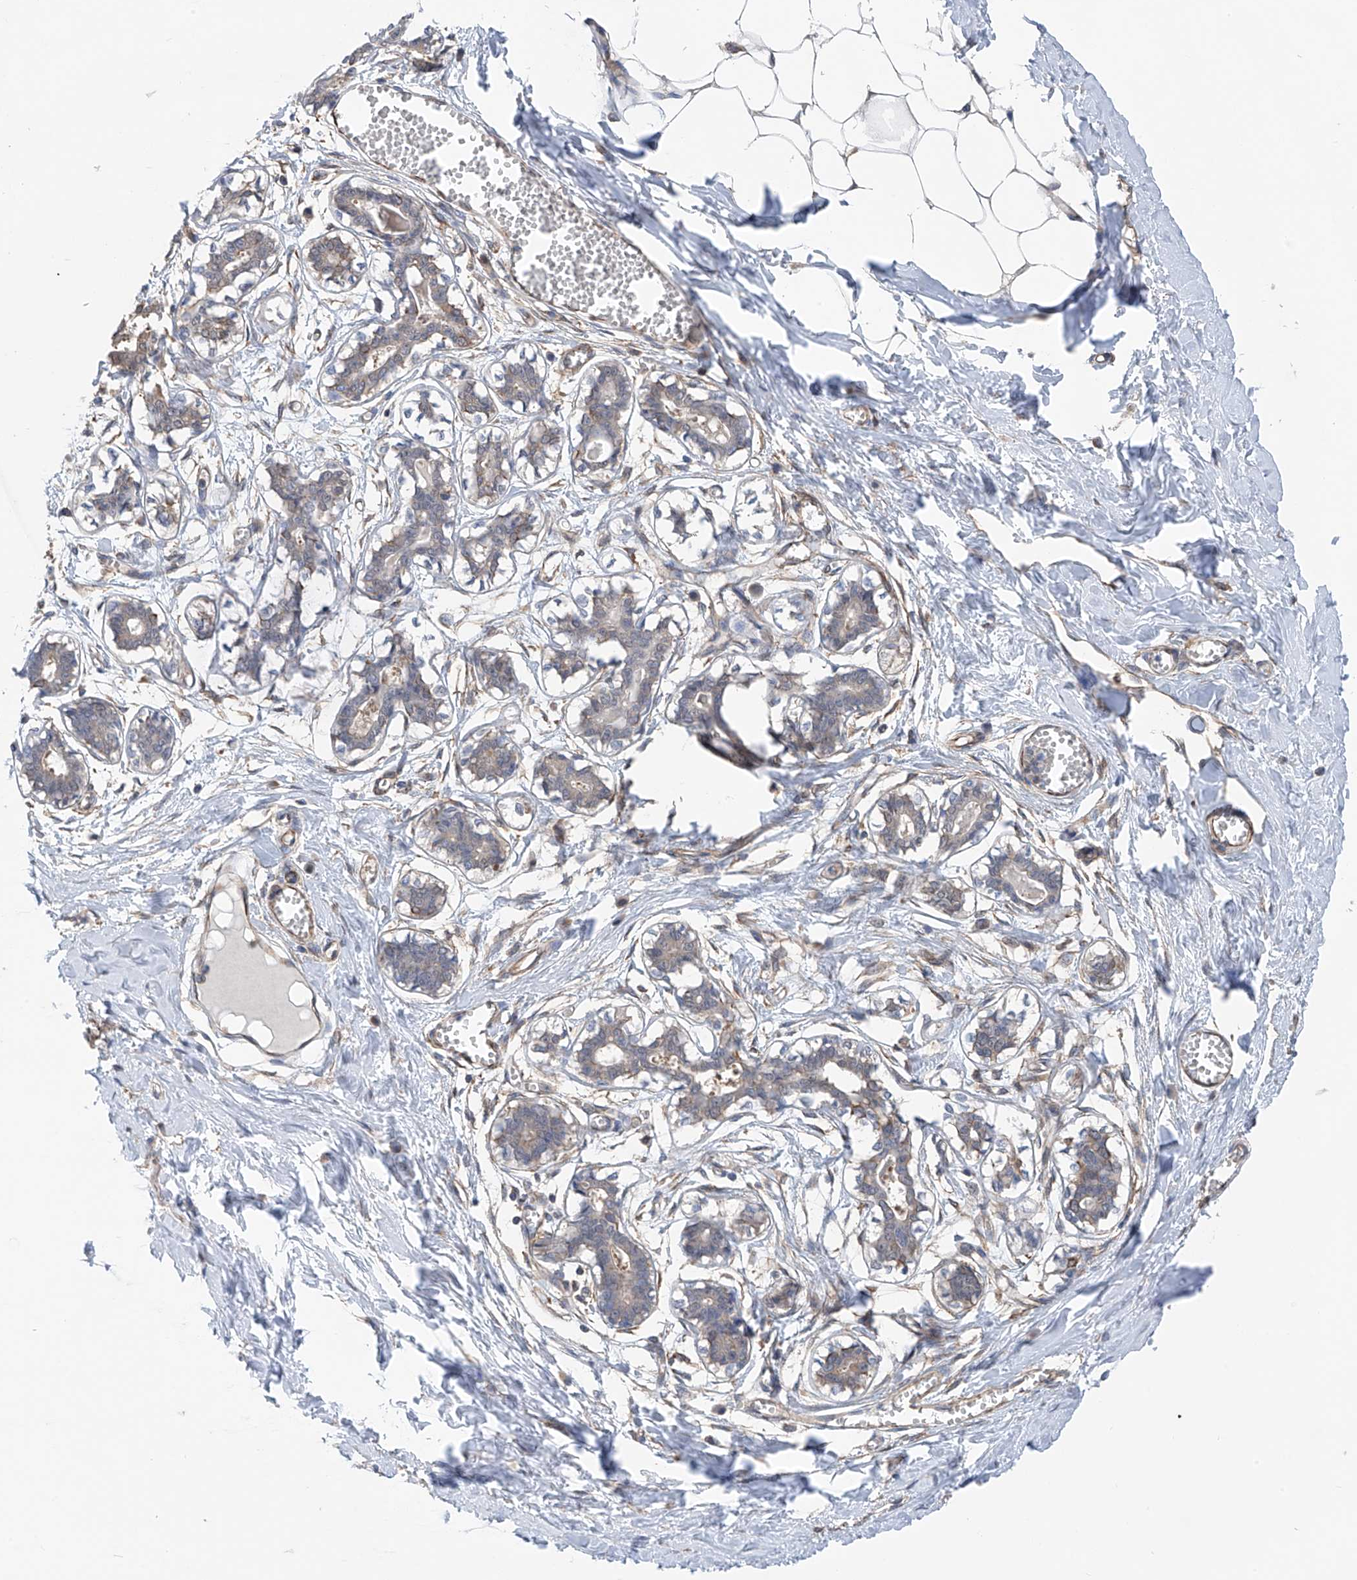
{"staining": {"intensity": "negative", "quantity": "none", "location": "none"}, "tissue": "breast", "cell_type": "Adipocytes", "image_type": "normal", "snomed": [{"axis": "morphology", "description": "Normal tissue, NOS"}, {"axis": "topography", "description": "Breast"}], "caption": "Human breast stained for a protein using IHC displays no expression in adipocytes.", "gene": "CHPF", "patient": {"sex": "female", "age": 27}}